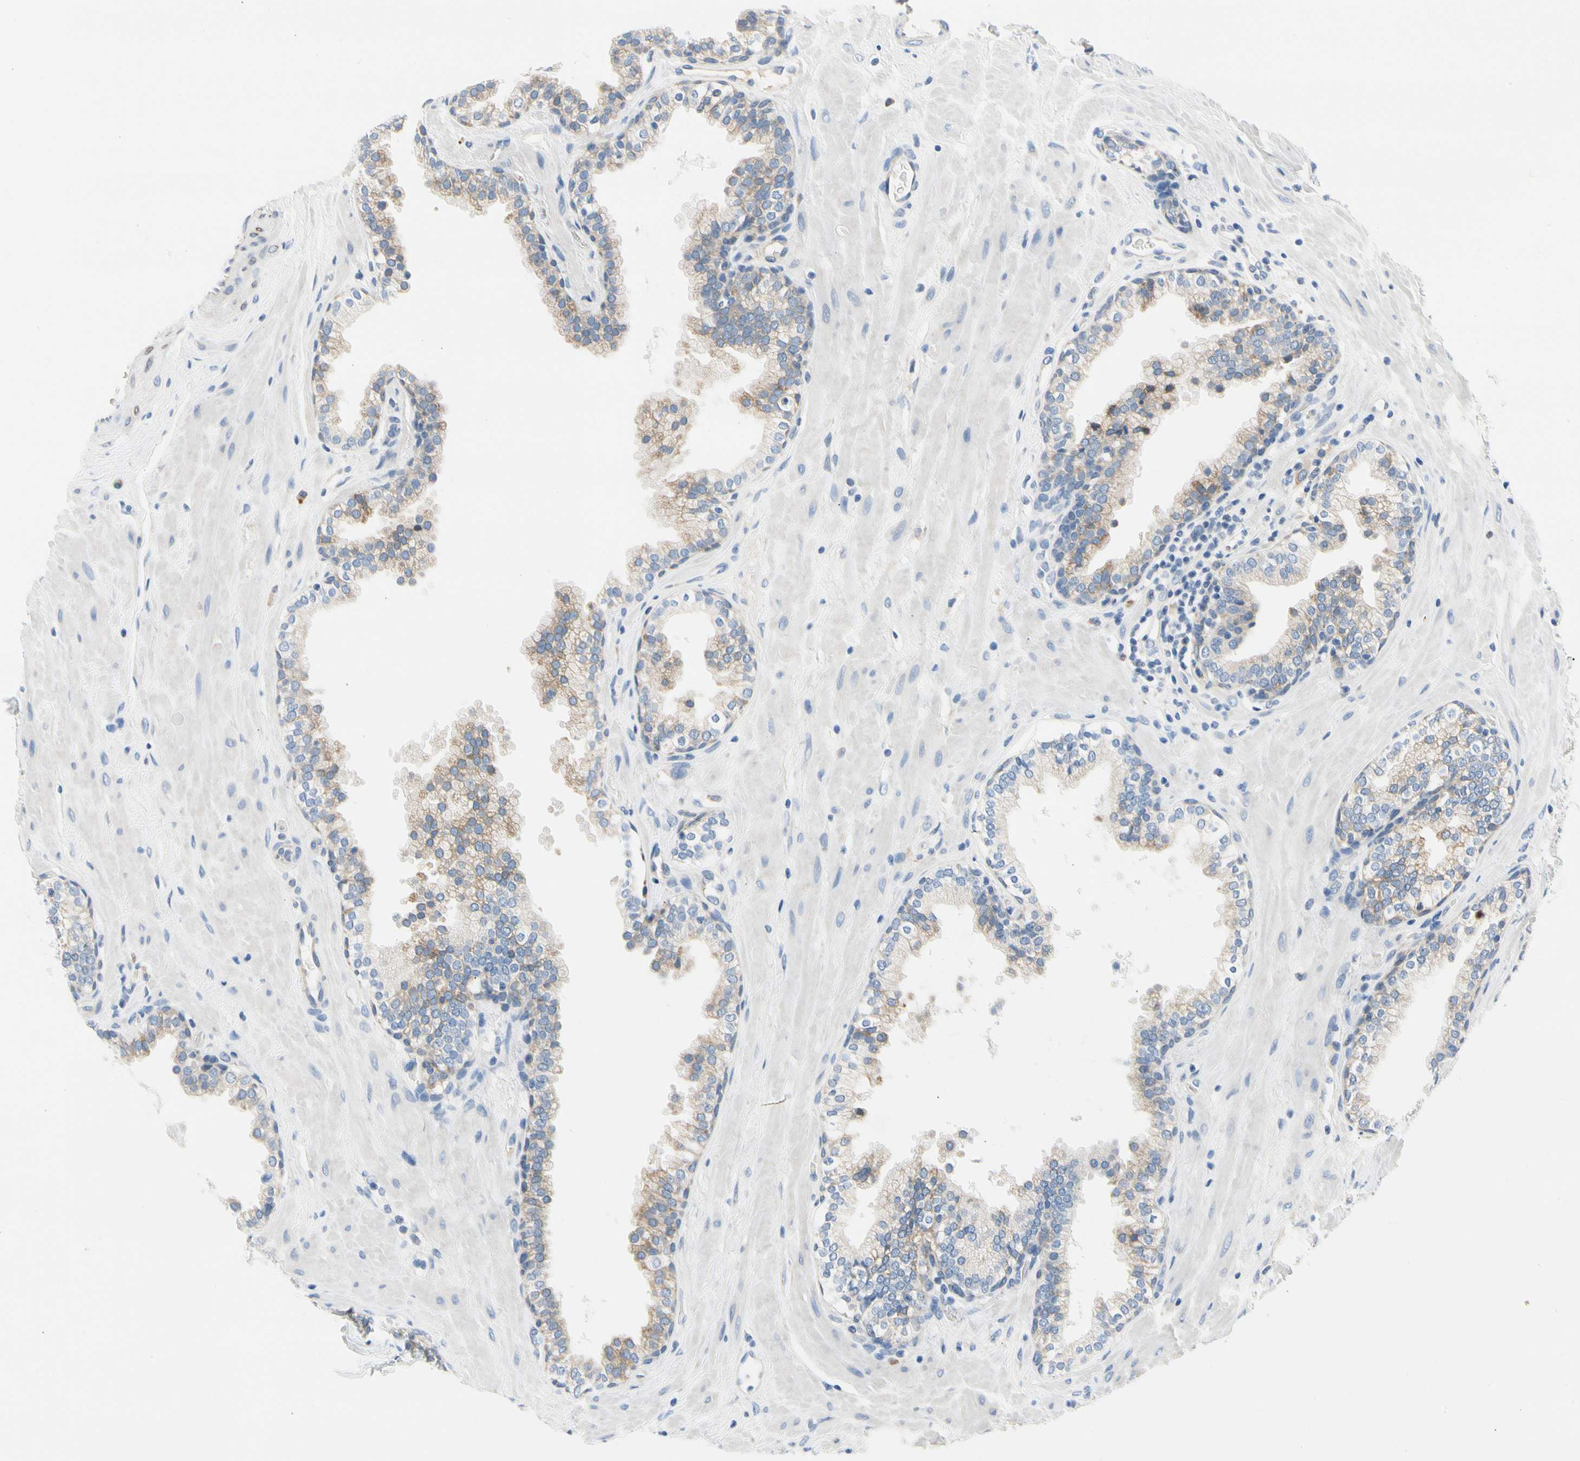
{"staining": {"intensity": "moderate", "quantity": ">75%", "location": "cytoplasmic/membranous"}, "tissue": "prostate", "cell_type": "Glandular cells", "image_type": "normal", "snomed": [{"axis": "morphology", "description": "Normal tissue, NOS"}, {"axis": "topography", "description": "Prostate"}], "caption": "The immunohistochemical stain shows moderate cytoplasmic/membranous positivity in glandular cells of benign prostate. (brown staining indicates protein expression, while blue staining denotes nuclei).", "gene": "STXBP1", "patient": {"sex": "male", "age": 51}}